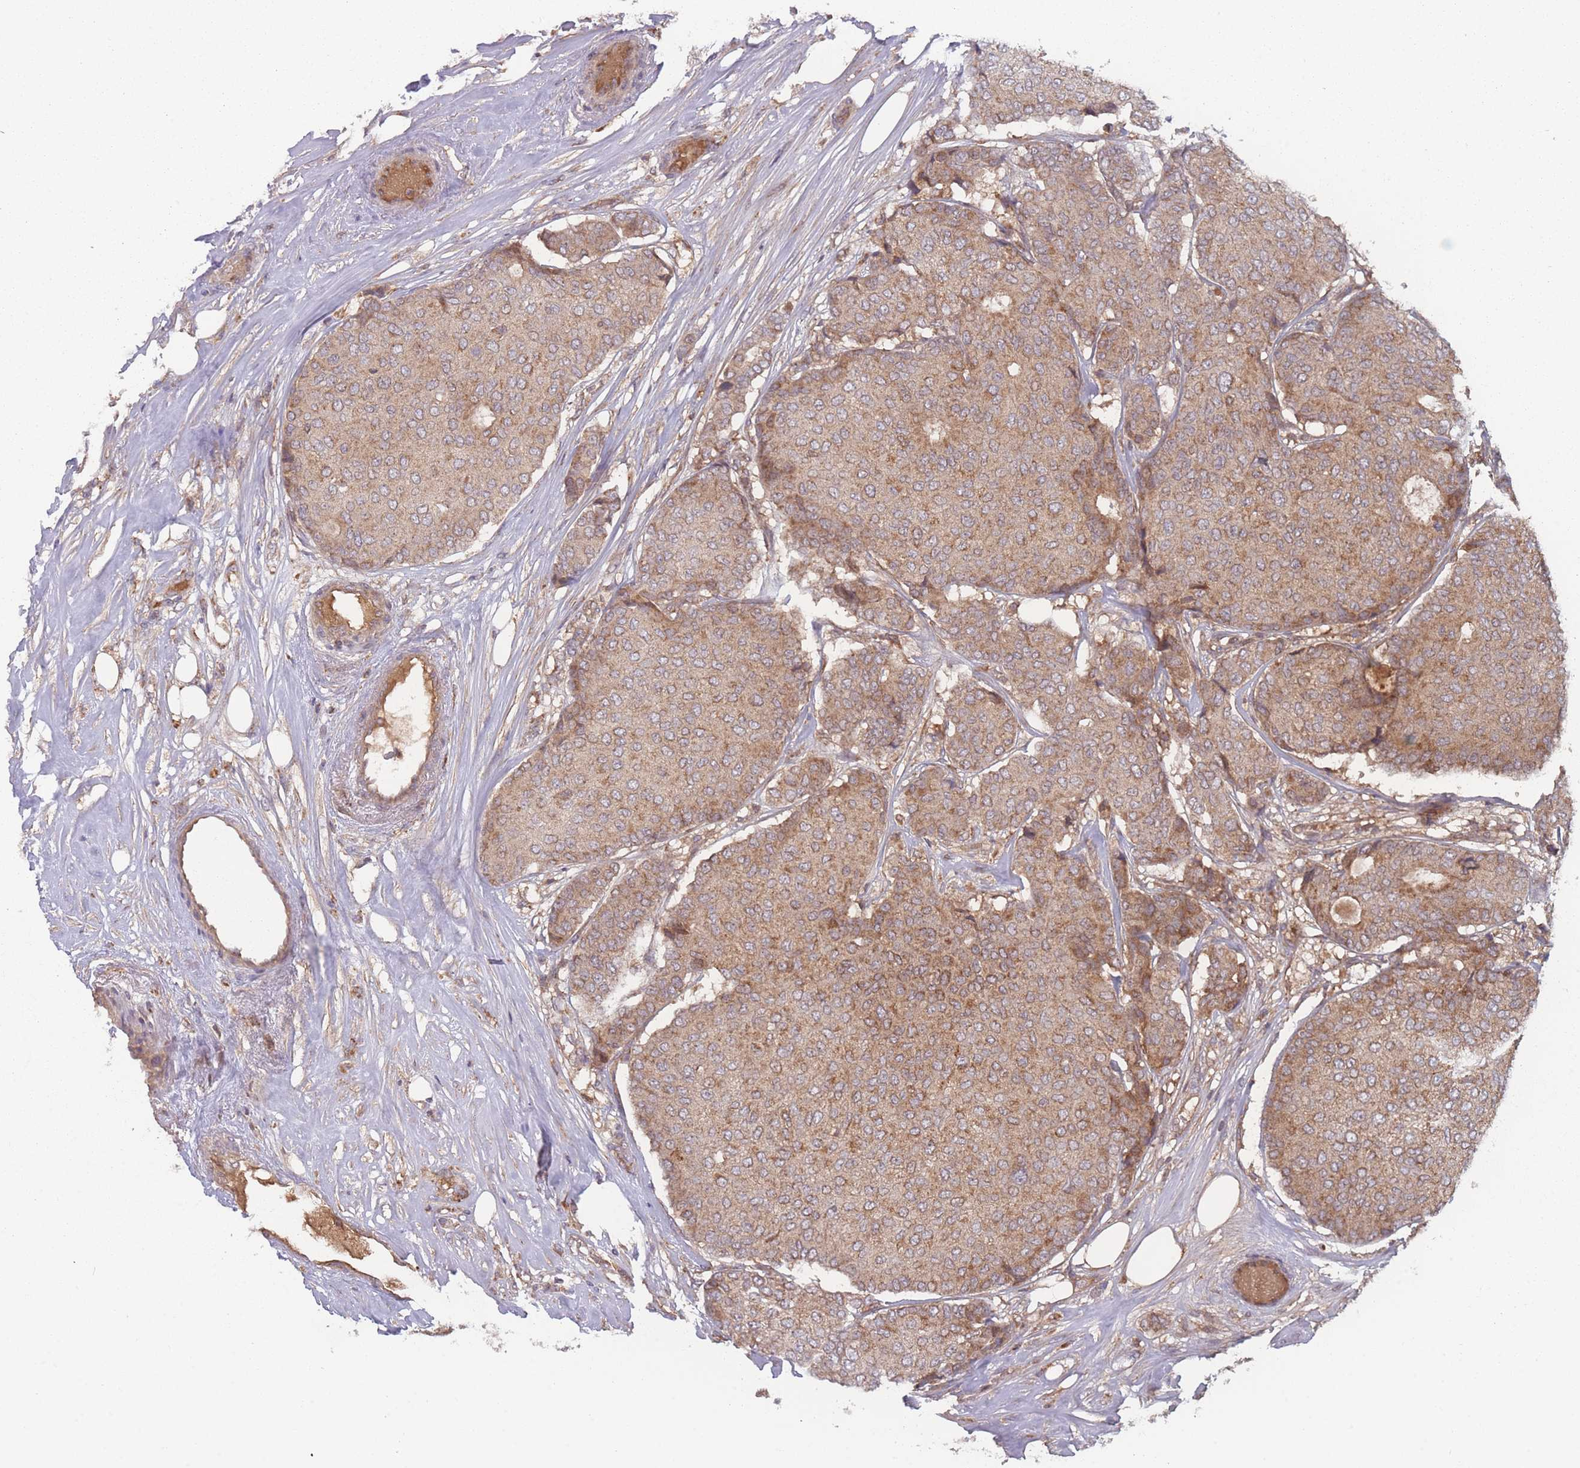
{"staining": {"intensity": "moderate", "quantity": ">75%", "location": "cytoplasmic/membranous"}, "tissue": "breast cancer", "cell_type": "Tumor cells", "image_type": "cancer", "snomed": [{"axis": "morphology", "description": "Duct carcinoma"}, {"axis": "topography", "description": "Breast"}], "caption": "High-power microscopy captured an immunohistochemistry photomicrograph of breast cancer (infiltrating ductal carcinoma), revealing moderate cytoplasmic/membranous positivity in approximately >75% of tumor cells.", "gene": "ATP5MG", "patient": {"sex": "female", "age": 75}}